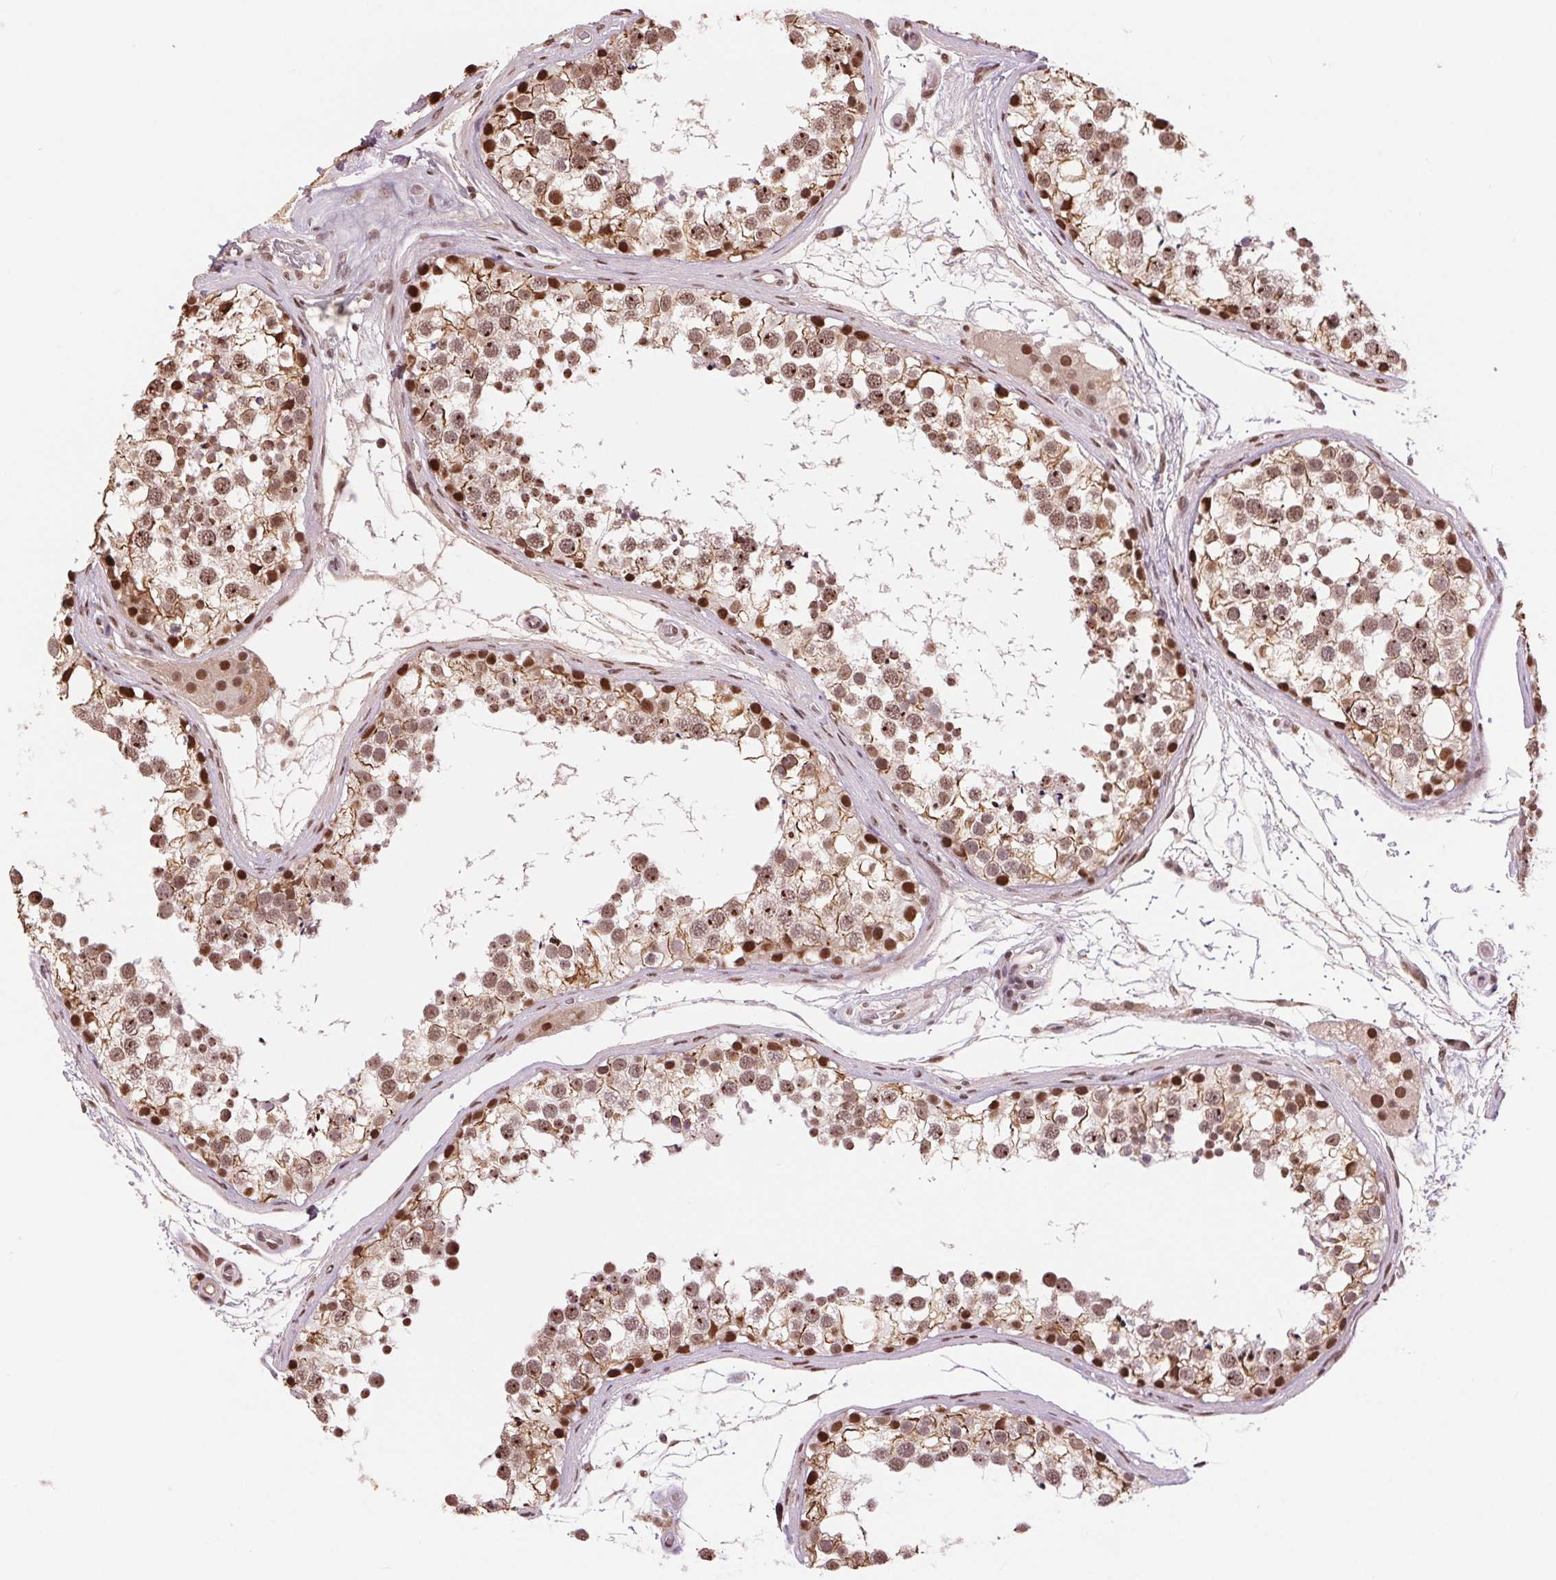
{"staining": {"intensity": "strong", "quantity": "25%-75%", "location": "nuclear"}, "tissue": "testis", "cell_type": "Cells in seminiferous ducts", "image_type": "normal", "snomed": [{"axis": "morphology", "description": "Normal tissue, NOS"}, {"axis": "morphology", "description": "Seminoma, NOS"}, {"axis": "topography", "description": "Testis"}], "caption": "Testis stained with a brown dye displays strong nuclear positive expression in approximately 25%-75% of cells in seminiferous ducts.", "gene": "RAD23A", "patient": {"sex": "male", "age": 65}}